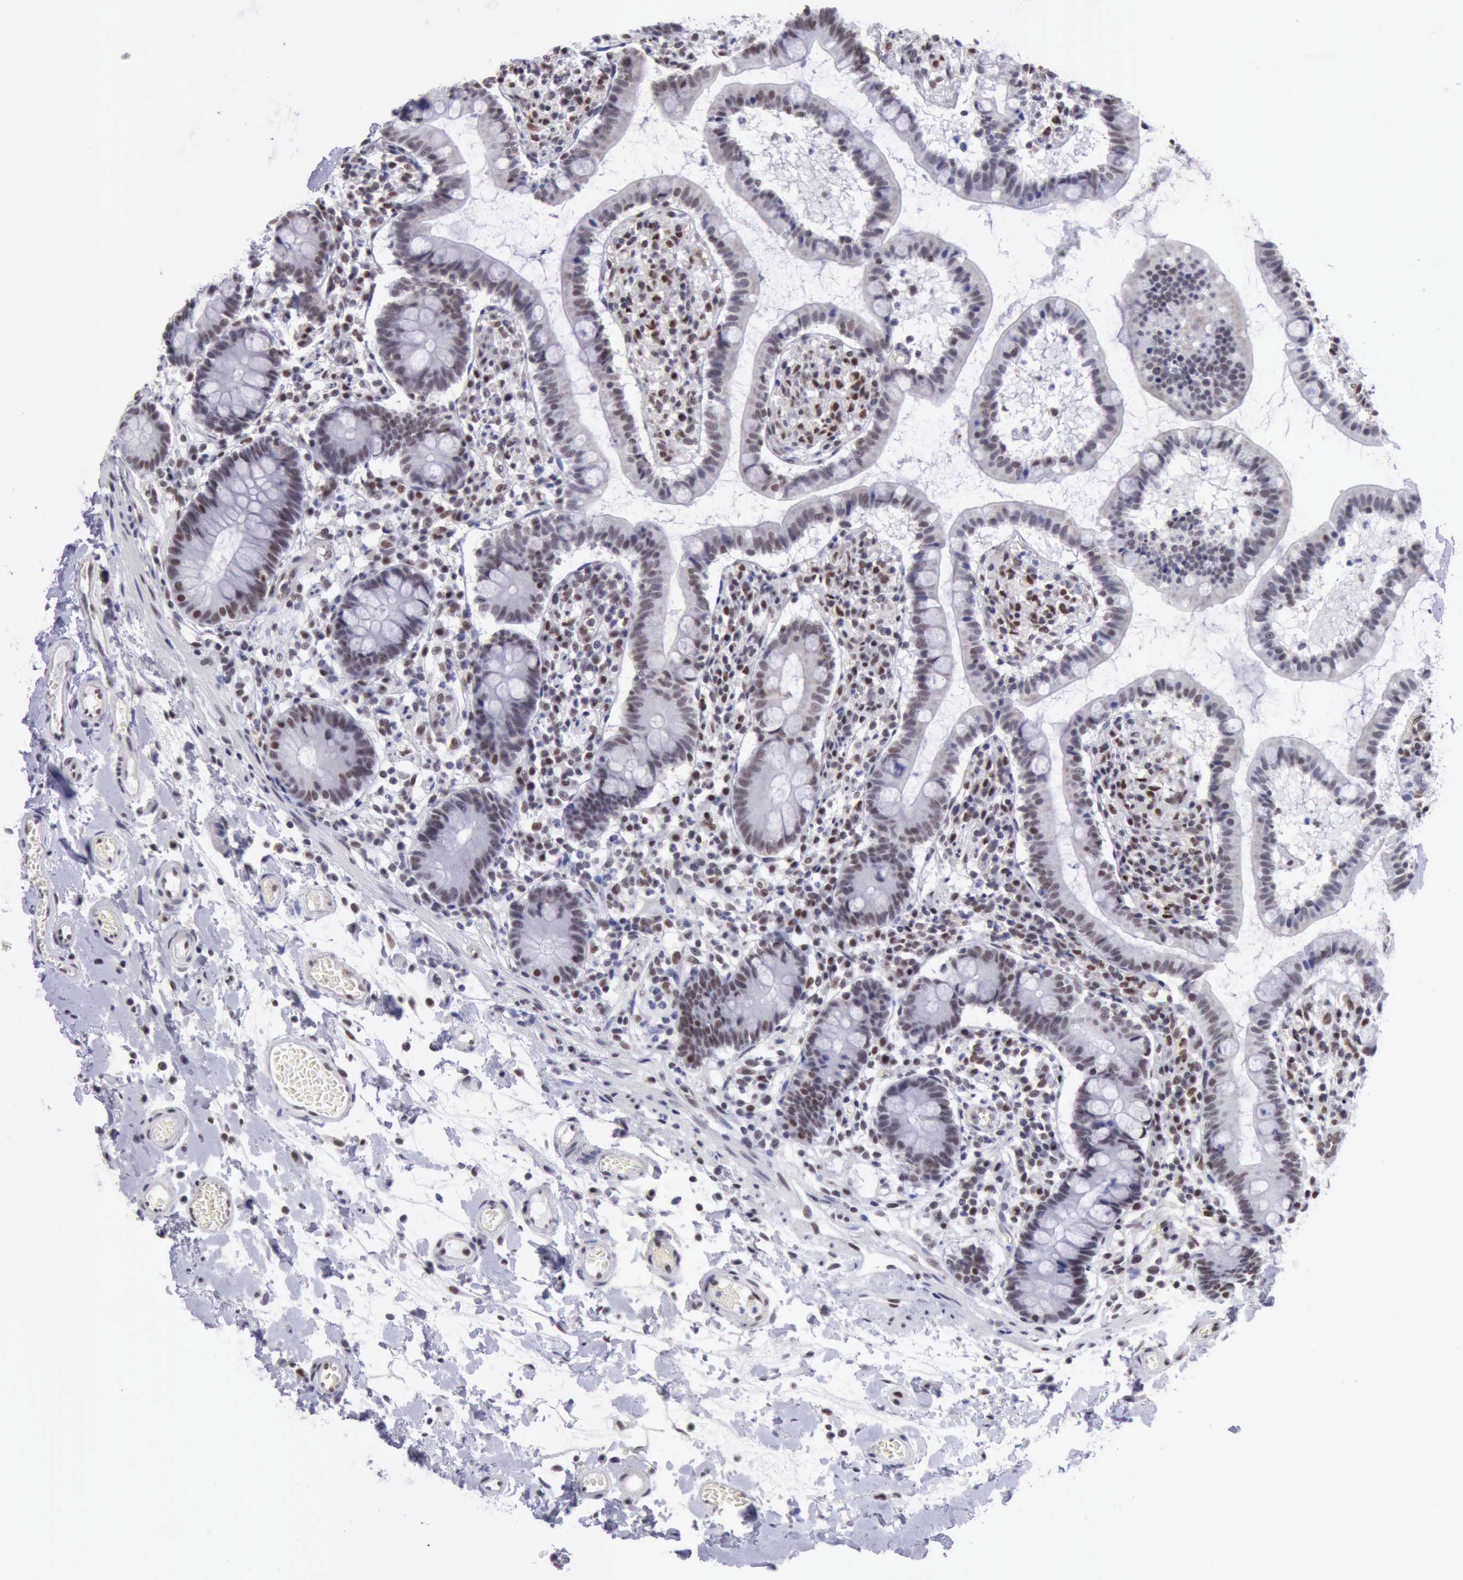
{"staining": {"intensity": "weak", "quantity": "<25%", "location": "nuclear"}, "tissue": "small intestine", "cell_type": "Glandular cells", "image_type": "normal", "snomed": [{"axis": "morphology", "description": "Normal tissue, NOS"}, {"axis": "topography", "description": "Small intestine"}], "caption": "The micrograph exhibits no significant staining in glandular cells of small intestine. The staining is performed using DAB brown chromogen with nuclei counter-stained in using hematoxylin.", "gene": "ERCC4", "patient": {"sex": "female", "age": 61}}